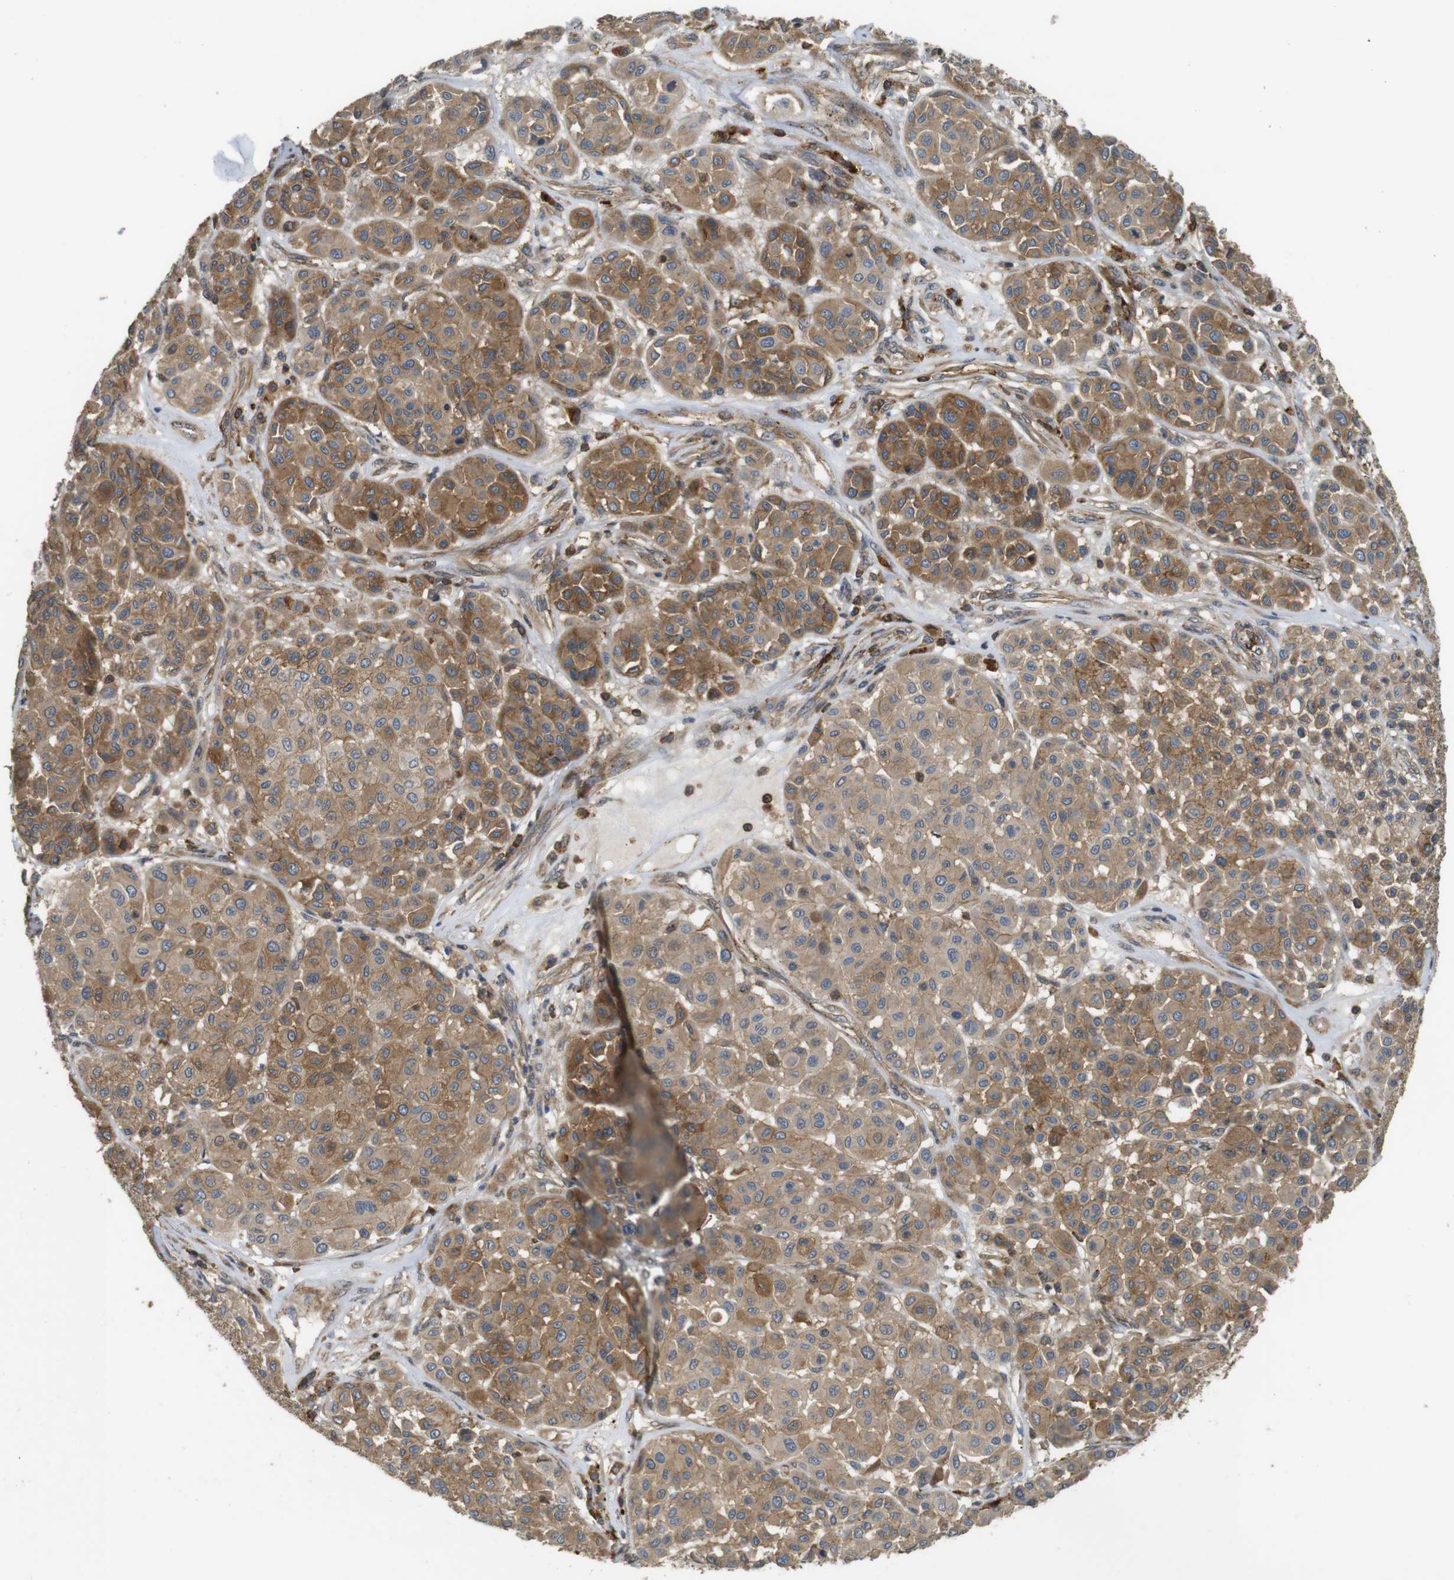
{"staining": {"intensity": "moderate", "quantity": ">75%", "location": "cytoplasmic/membranous"}, "tissue": "melanoma", "cell_type": "Tumor cells", "image_type": "cancer", "snomed": [{"axis": "morphology", "description": "Malignant melanoma, Metastatic site"}, {"axis": "topography", "description": "Soft tissue"}], "caption": "The histopathology image shows a brown stain indicating the presence of a protein in the cytoplasmic/membranous of tumor cells in malignant melanoma (metastatic site). The protein of interest is shown in brown color, while the nuclei are stained blue.", "gene": "KSR1", "patient": {"sex": "male", "age": 41}}